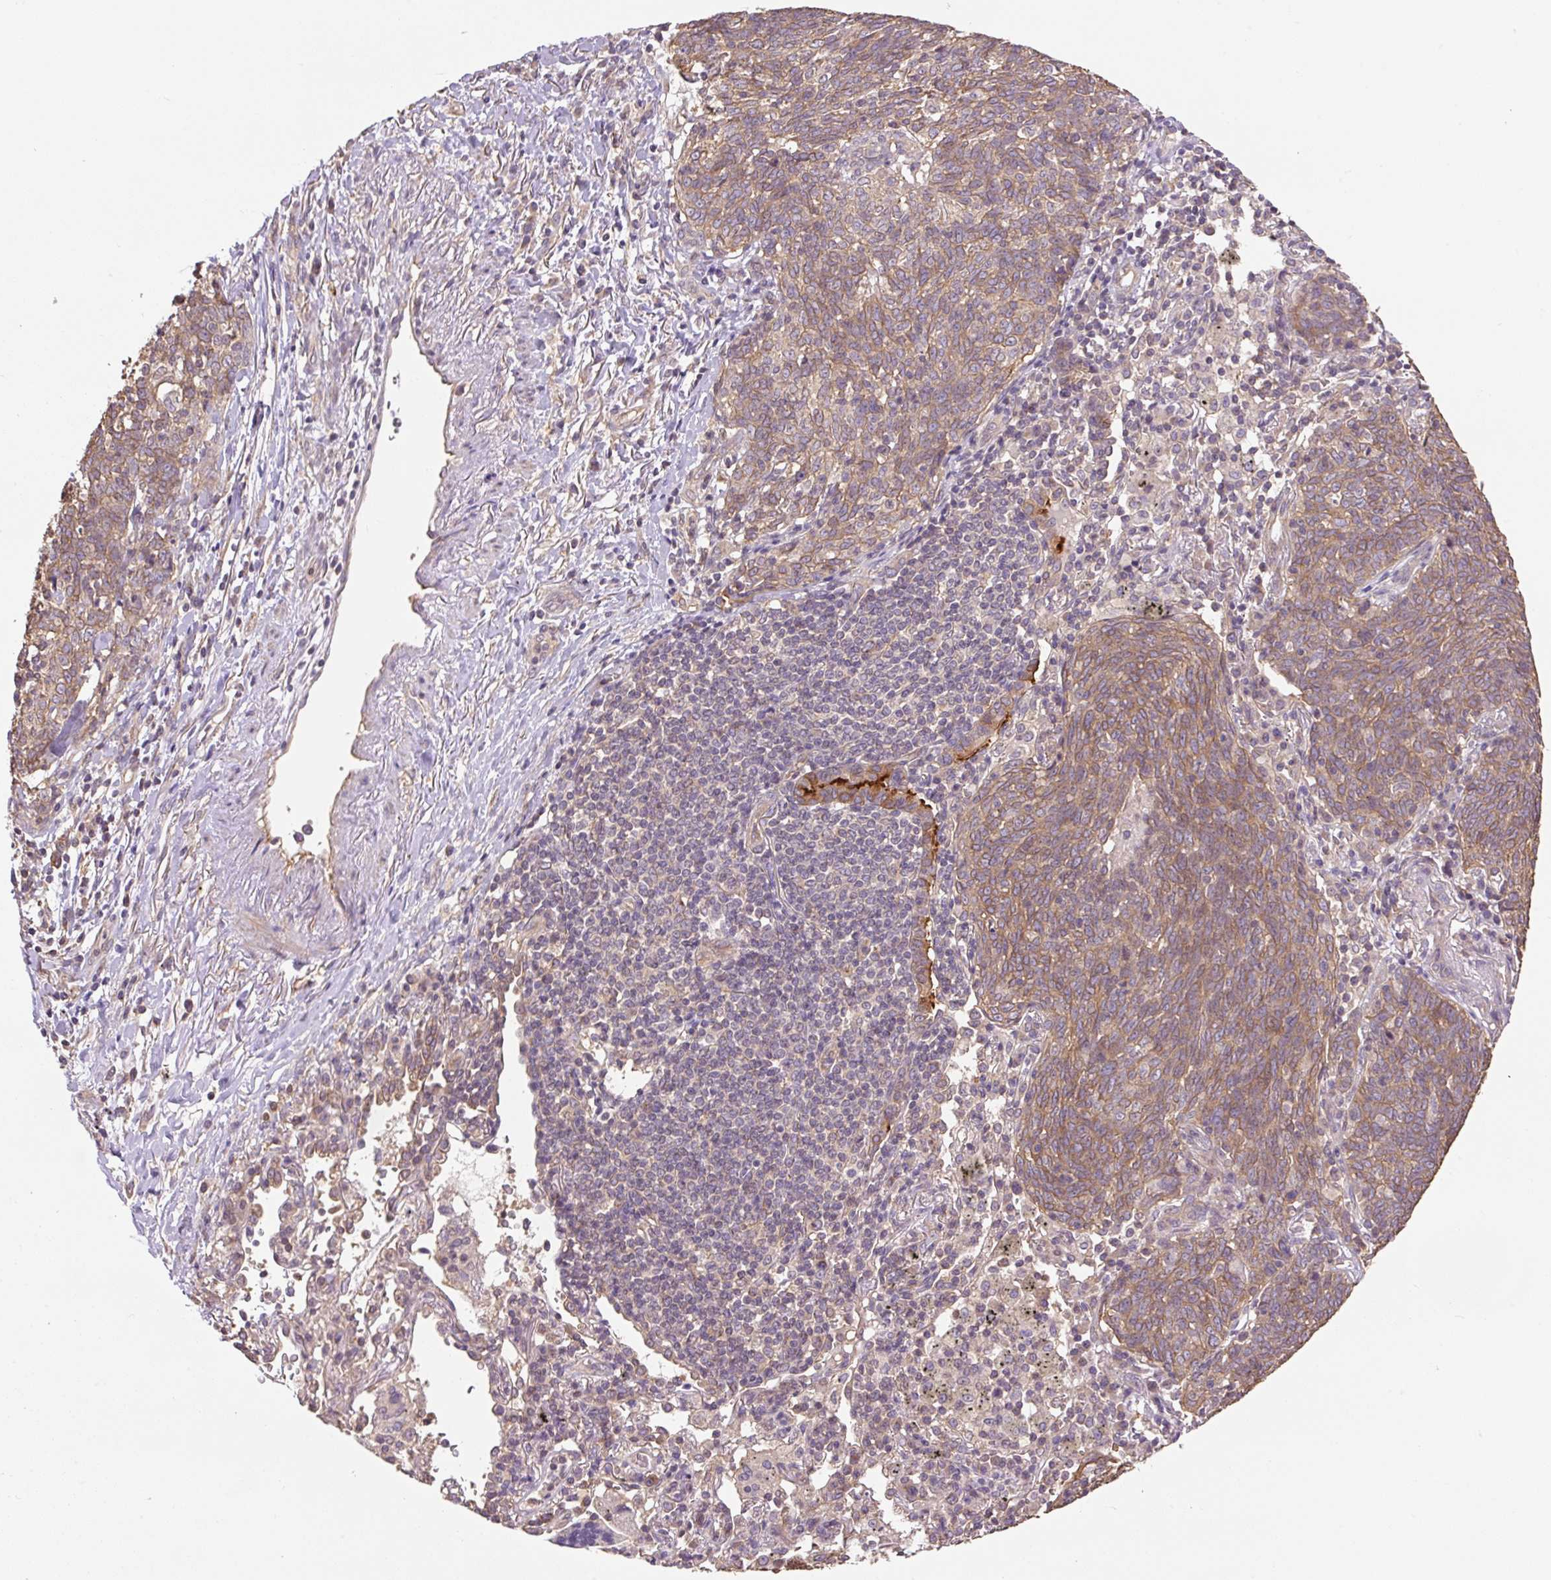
{"staining": {"intensity": "moderate", "quantity": ">75%", "location": "cytoplasmic/membranous"}, "tissue": "lung cancer", "cell_type": "Tumor cells", "image_type": "cancer", "snomed": [{"axis": "morphology", "description": "Squamous cell carcinoma, NOS"}, {"axis": "topography", "description": "Lung"}], "caption": "A histopathology image showing moderate cytoplasmic/membranous positivity in approximately >75% of tumor cells in lung cancer (squamous cell carcinoma), as visualized by brown immunohistochemical staining.", "gene": "COX8A", "patient": {"sex": "female", "age": 72}}